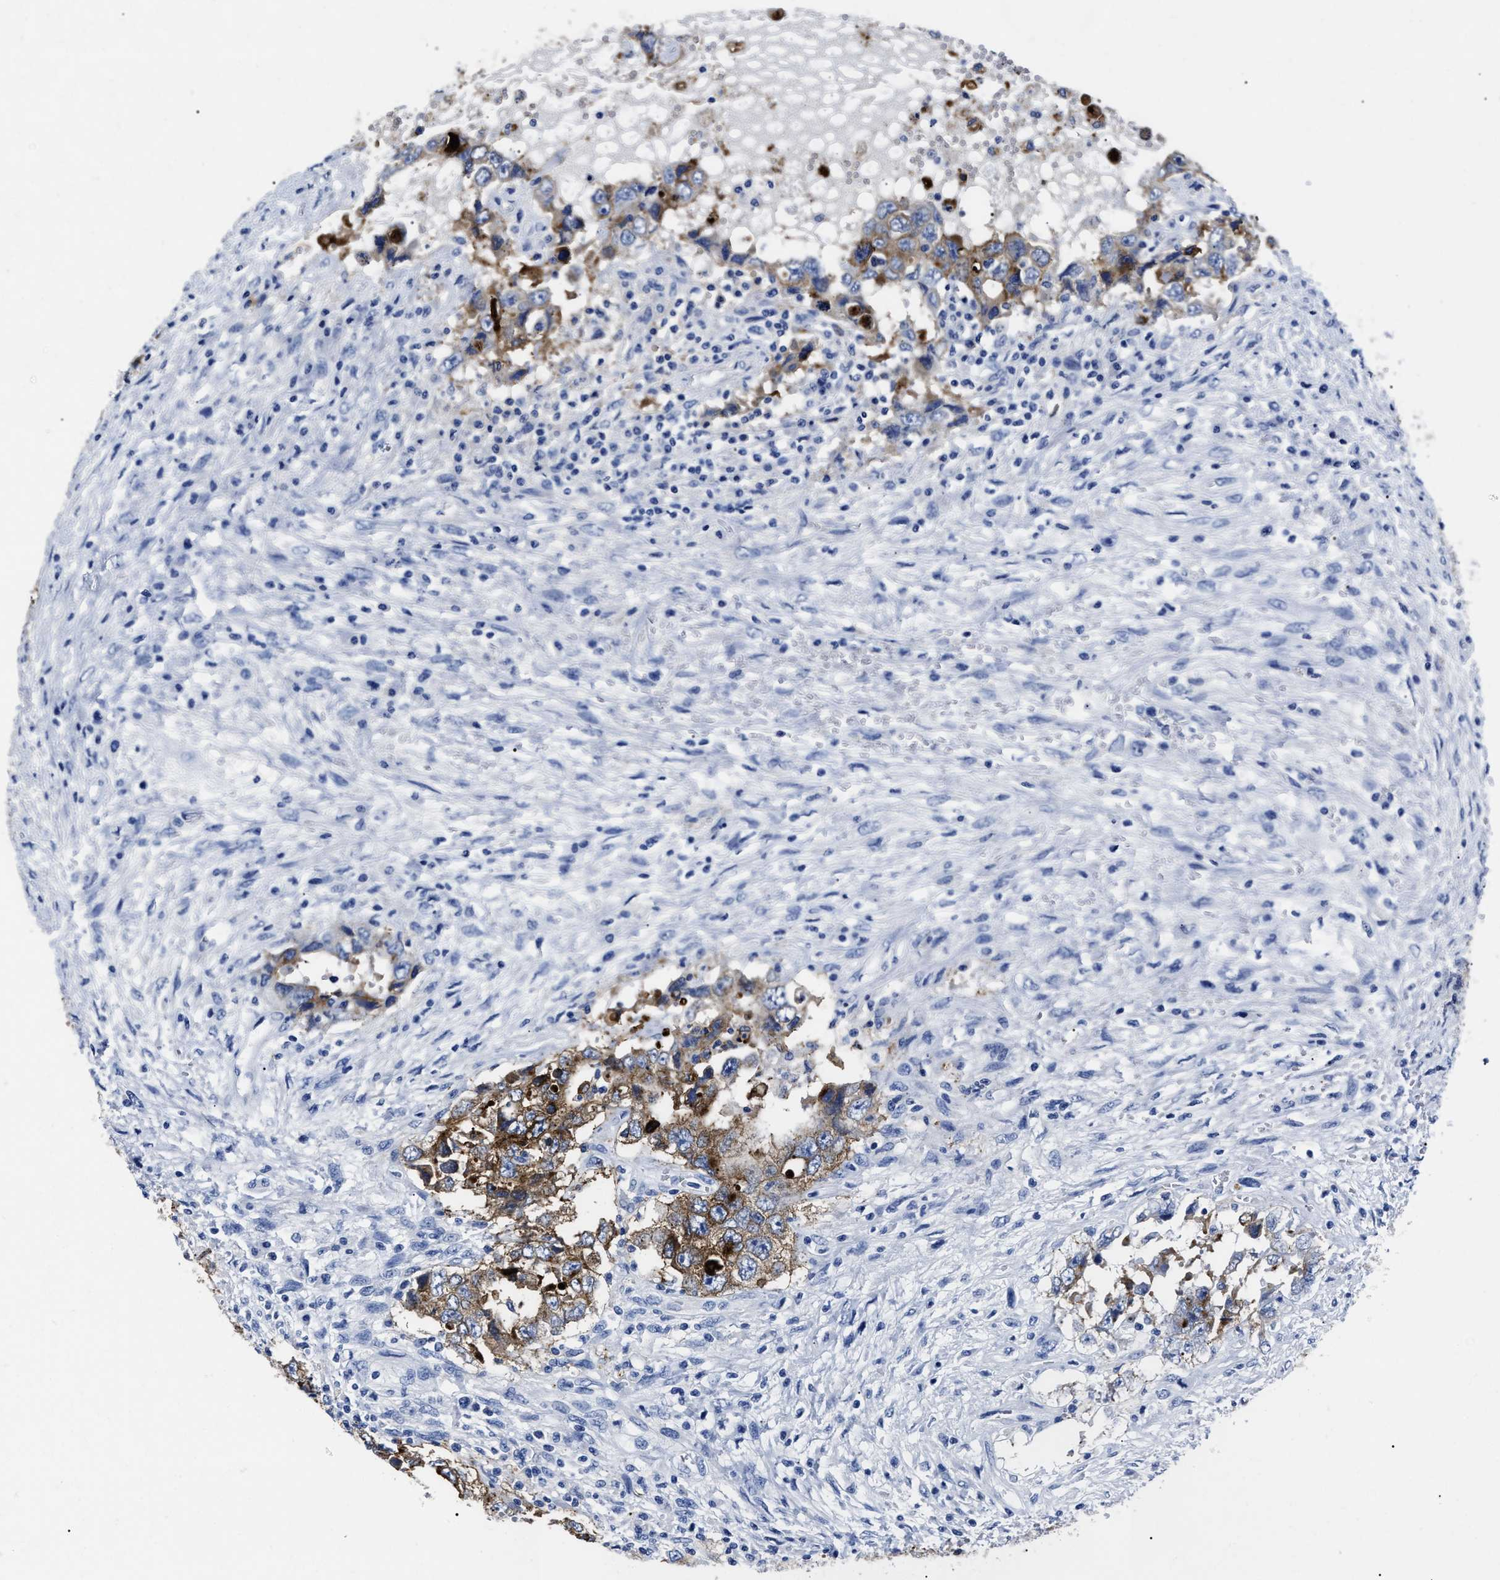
{"staining": {"intensity": "moderate", "quantity": ">75%", "location": "cytoplasmic/membranous"}, "tissue": "testis cancer", "cell_type": "Tumor cells", "image_type": "cancer", "snomed": [{"axis": "morphology", "description": "Carcinoma, Embryonal, NOS"}, {"axis": "topography", "description": "Testis"}], "caption": "Immunohistochemistry (IHC) (DAB) staining of human embryonal carcinoma (testis) exhibits moderate cytoplasmic/membranous protein expression in approximately >75% of tumor cells.", "gene": "ALPG", "patient": {"sex": "male", "age": 26}}